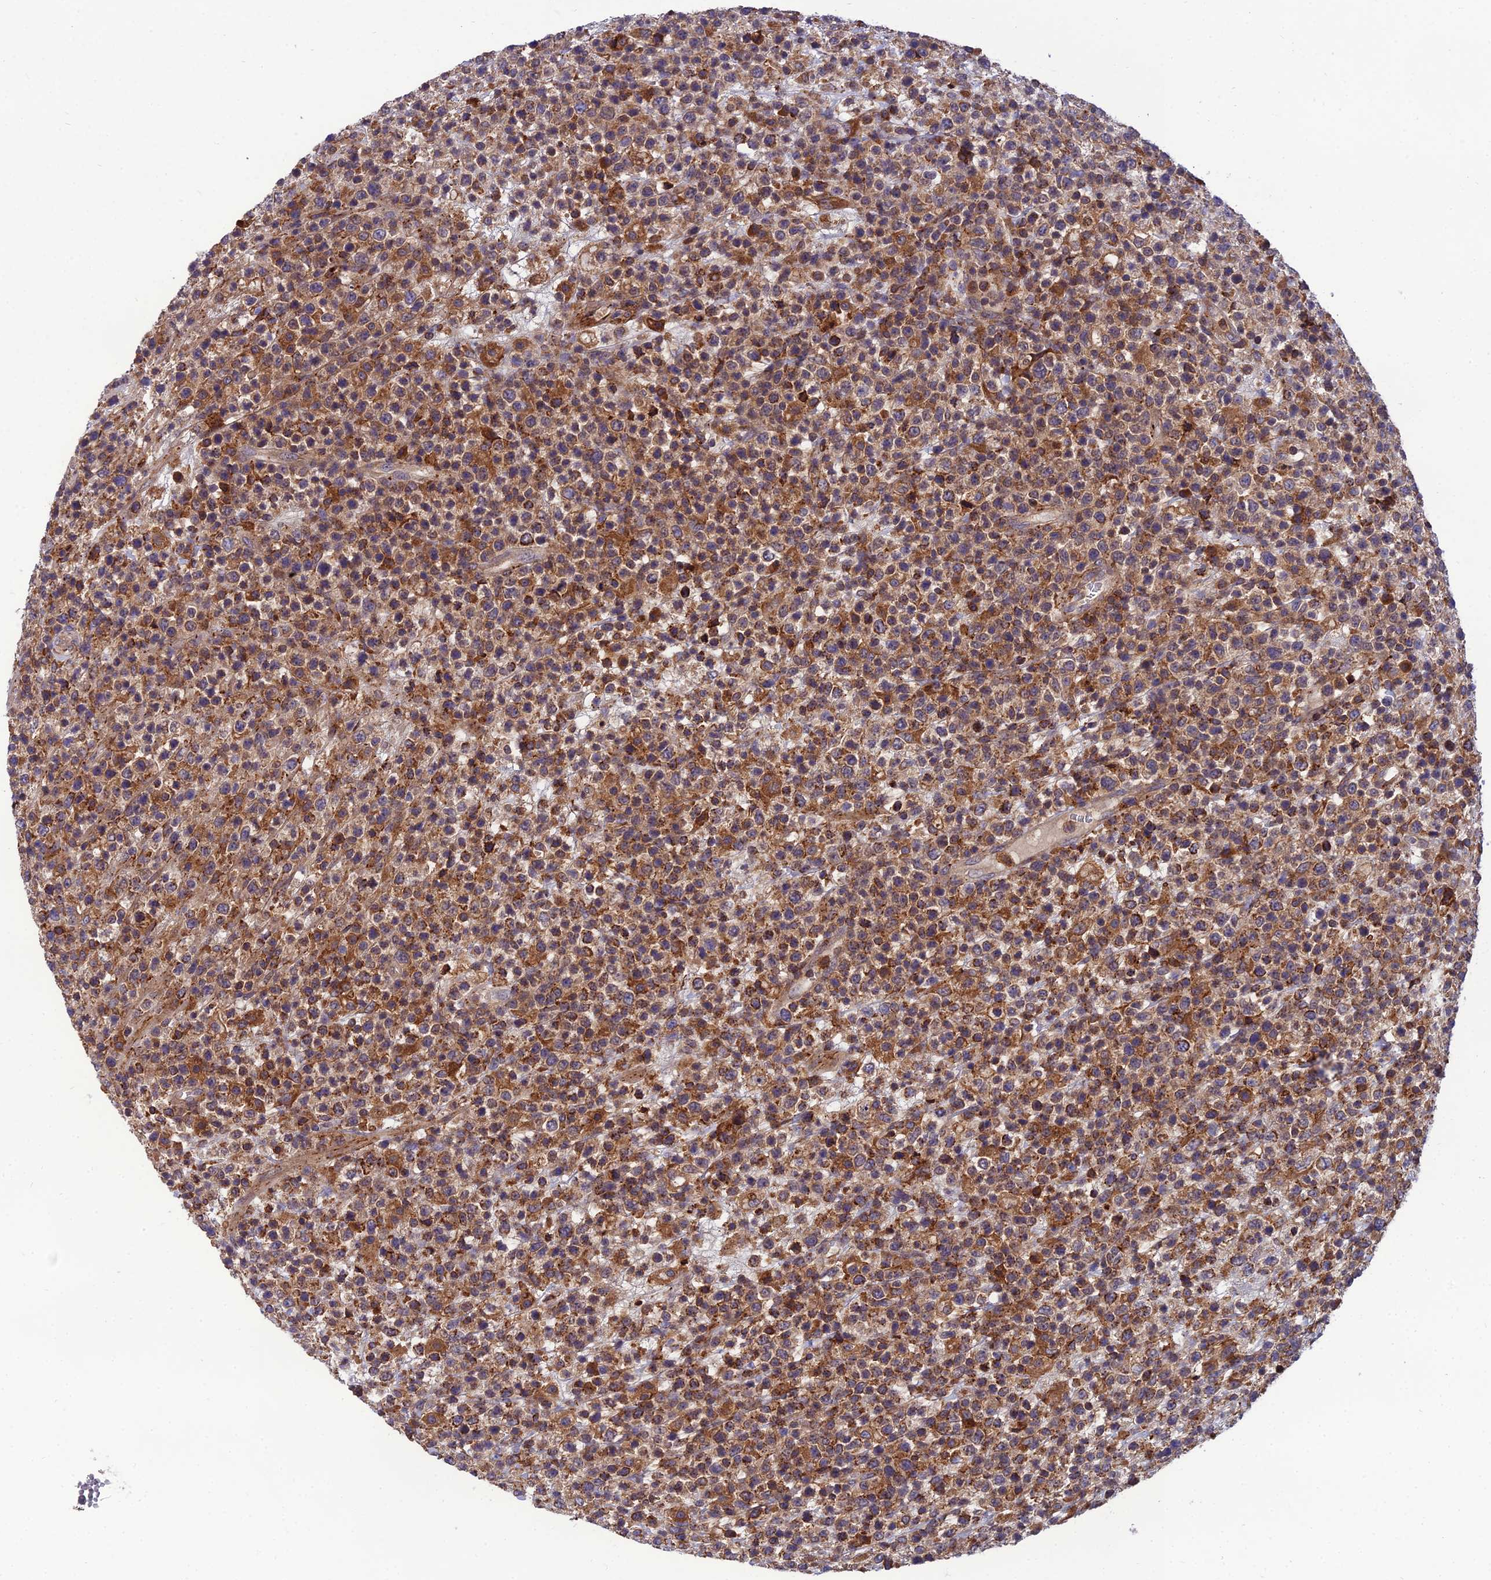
{"staining": {"intensity": "moderate", "quantity": "25%-75%", "location": "cytoplasmic/membranous"}, "tissue": "lymphoma", "cell_type": "Tumor cells", "image_type": "cancer", "snomed": [{"axis": "morphology", "description": "Malignant lymphoma, non-Hodgkin's type, High grade"}, {"axis": "topography", "description": "Colon"}], "caption": "A micrograph of lymphoma stained for a protein reveals moderate cytoplasmic/membranous brown staining in tumor cells. Nuclei are stained in blue.", "gene": "UMAD1", "patient": {"sex": "female", "age": 53}}